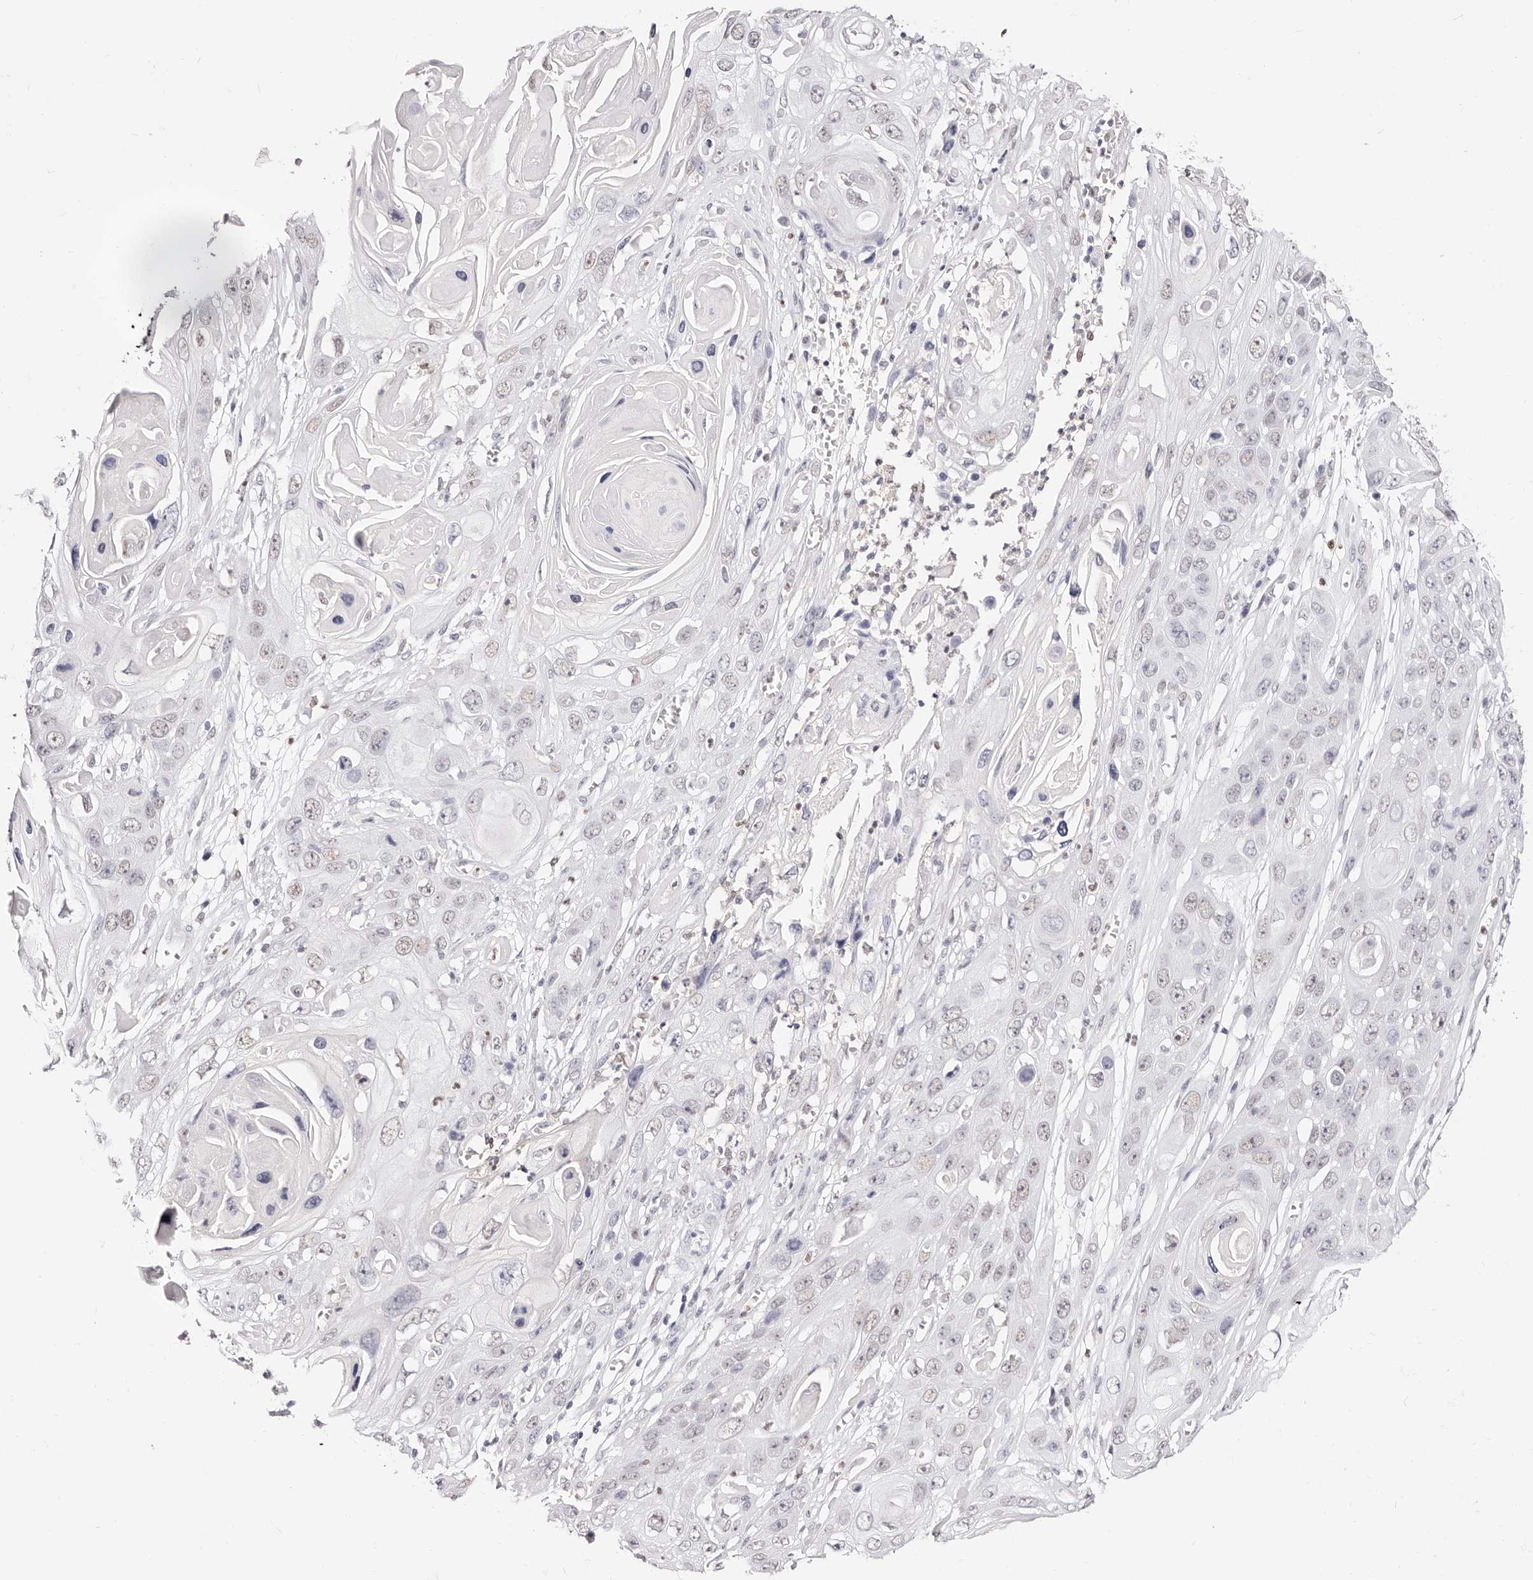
{"staining": {"intensity": "weak", "quantity": "<25%", "location": "nuclear"}, "tissue": "skin cancer", "cell_type": "Tumor cells", "image_type": "cancer", "snomed": [{"axis": "morphology", "description": "Squamous cell carcinoma, NOS"}, {"axis": "topography", "description": "Skin"}], "caption": "An immunohistochemistry (IHC) photomicrograph of skin squamous cell carcinoma is shown. There is no staining in tumor cells of skin squamous cell carcinoma. (DAB immunohistochemistry (IHC) visualized using brightfield microscopy, high magnification).", "gene": "TKT", "patient": {"sex": "male", "age": 55}}